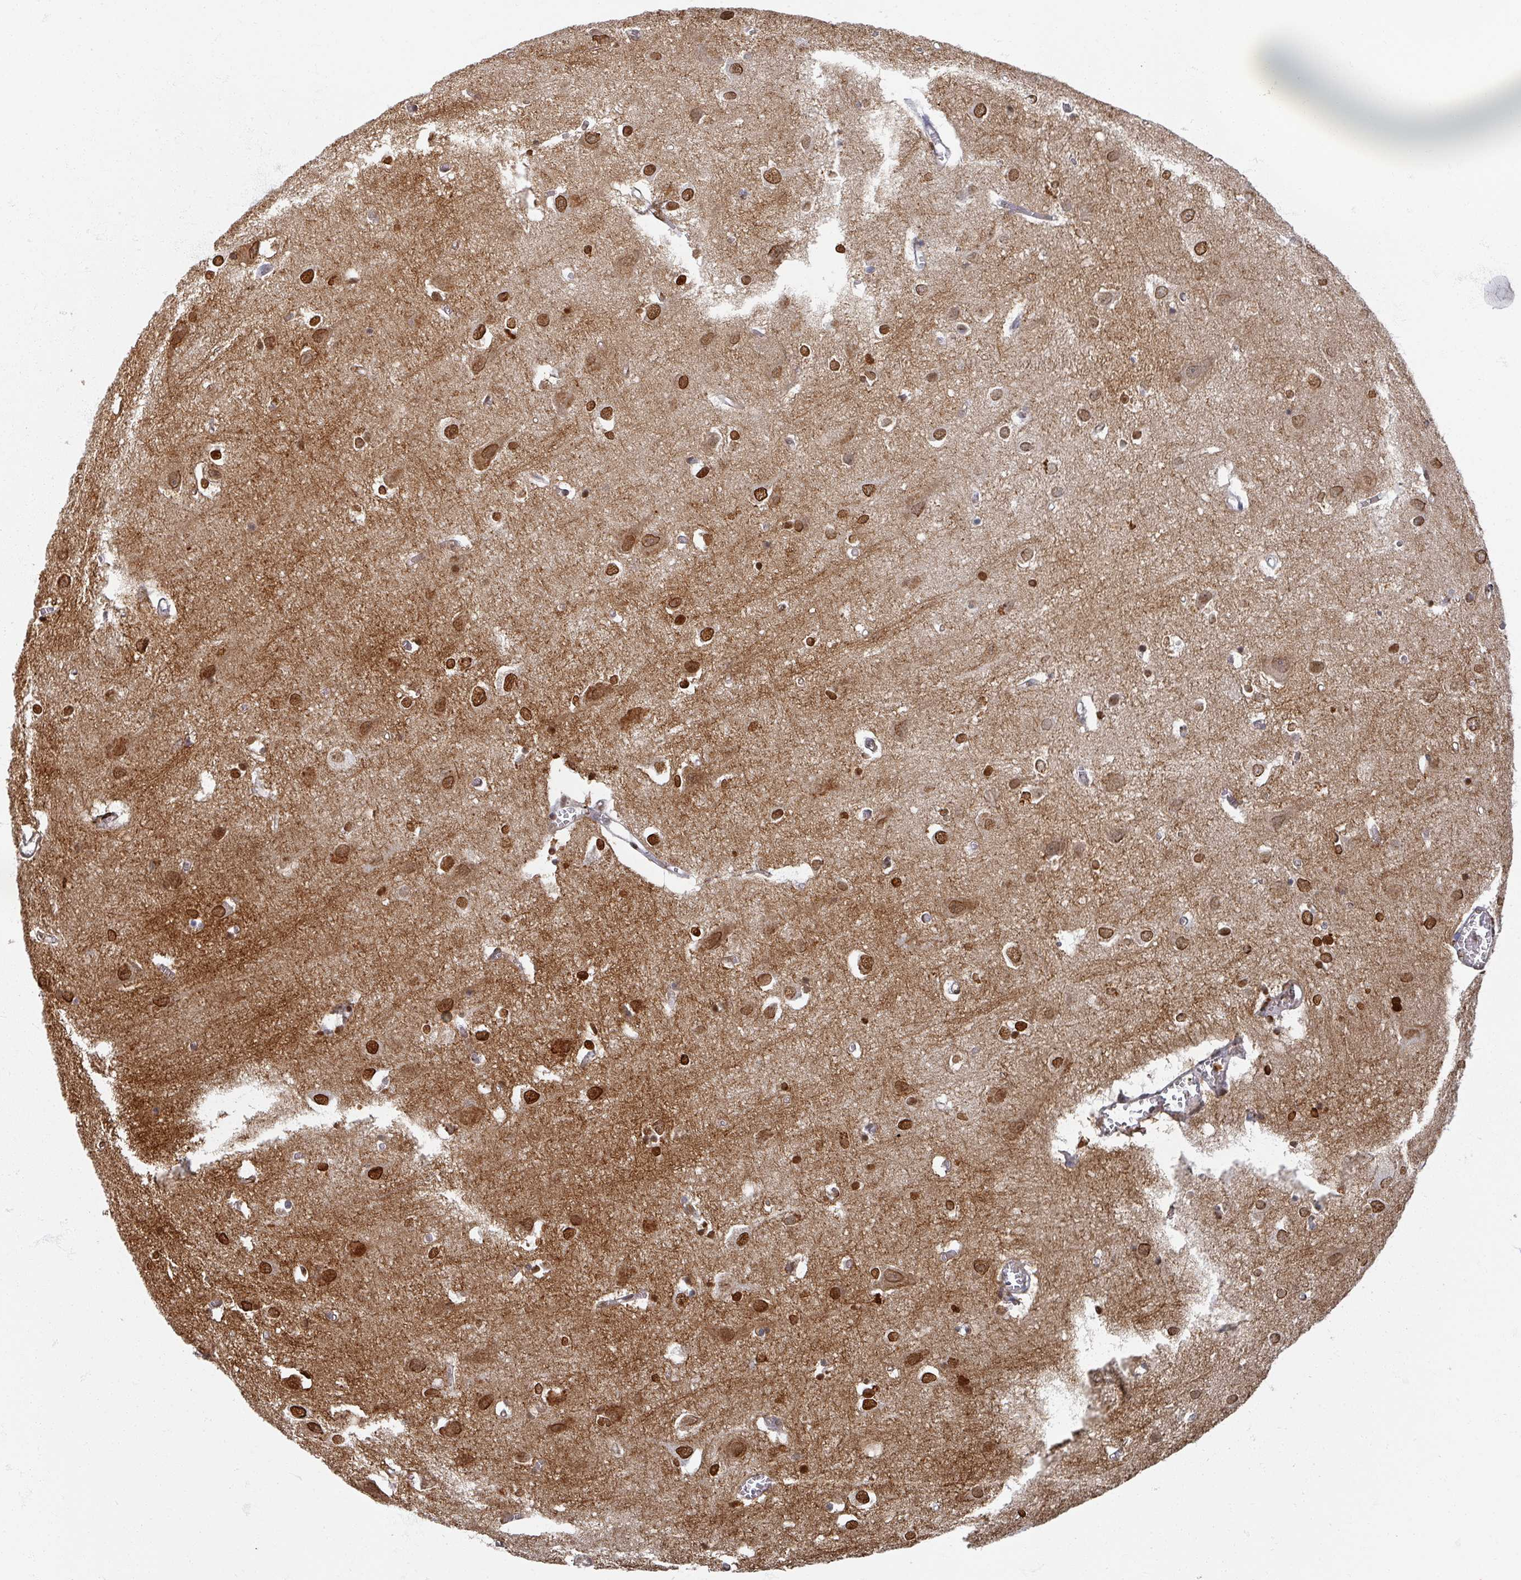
{"staining": {"intensity": "moderate", "quantity": "<25%", "location": "nuclear"}, "tissue": "cerebral cortex", "cell_type": "Endothelial cells", "image_type": "normal", "snomed": [{"axis": "morphology", "description": "Normal tissue, NOS"}, {"axis": "topography", "description": "Cerebral cortex"}], "caption": "Moderate nuclear staining is appreciated in about <25% of endothelial cells in normal cerebral cortex.", "gene": "OMG", "patient": {"sex": "male", "age": 70}}